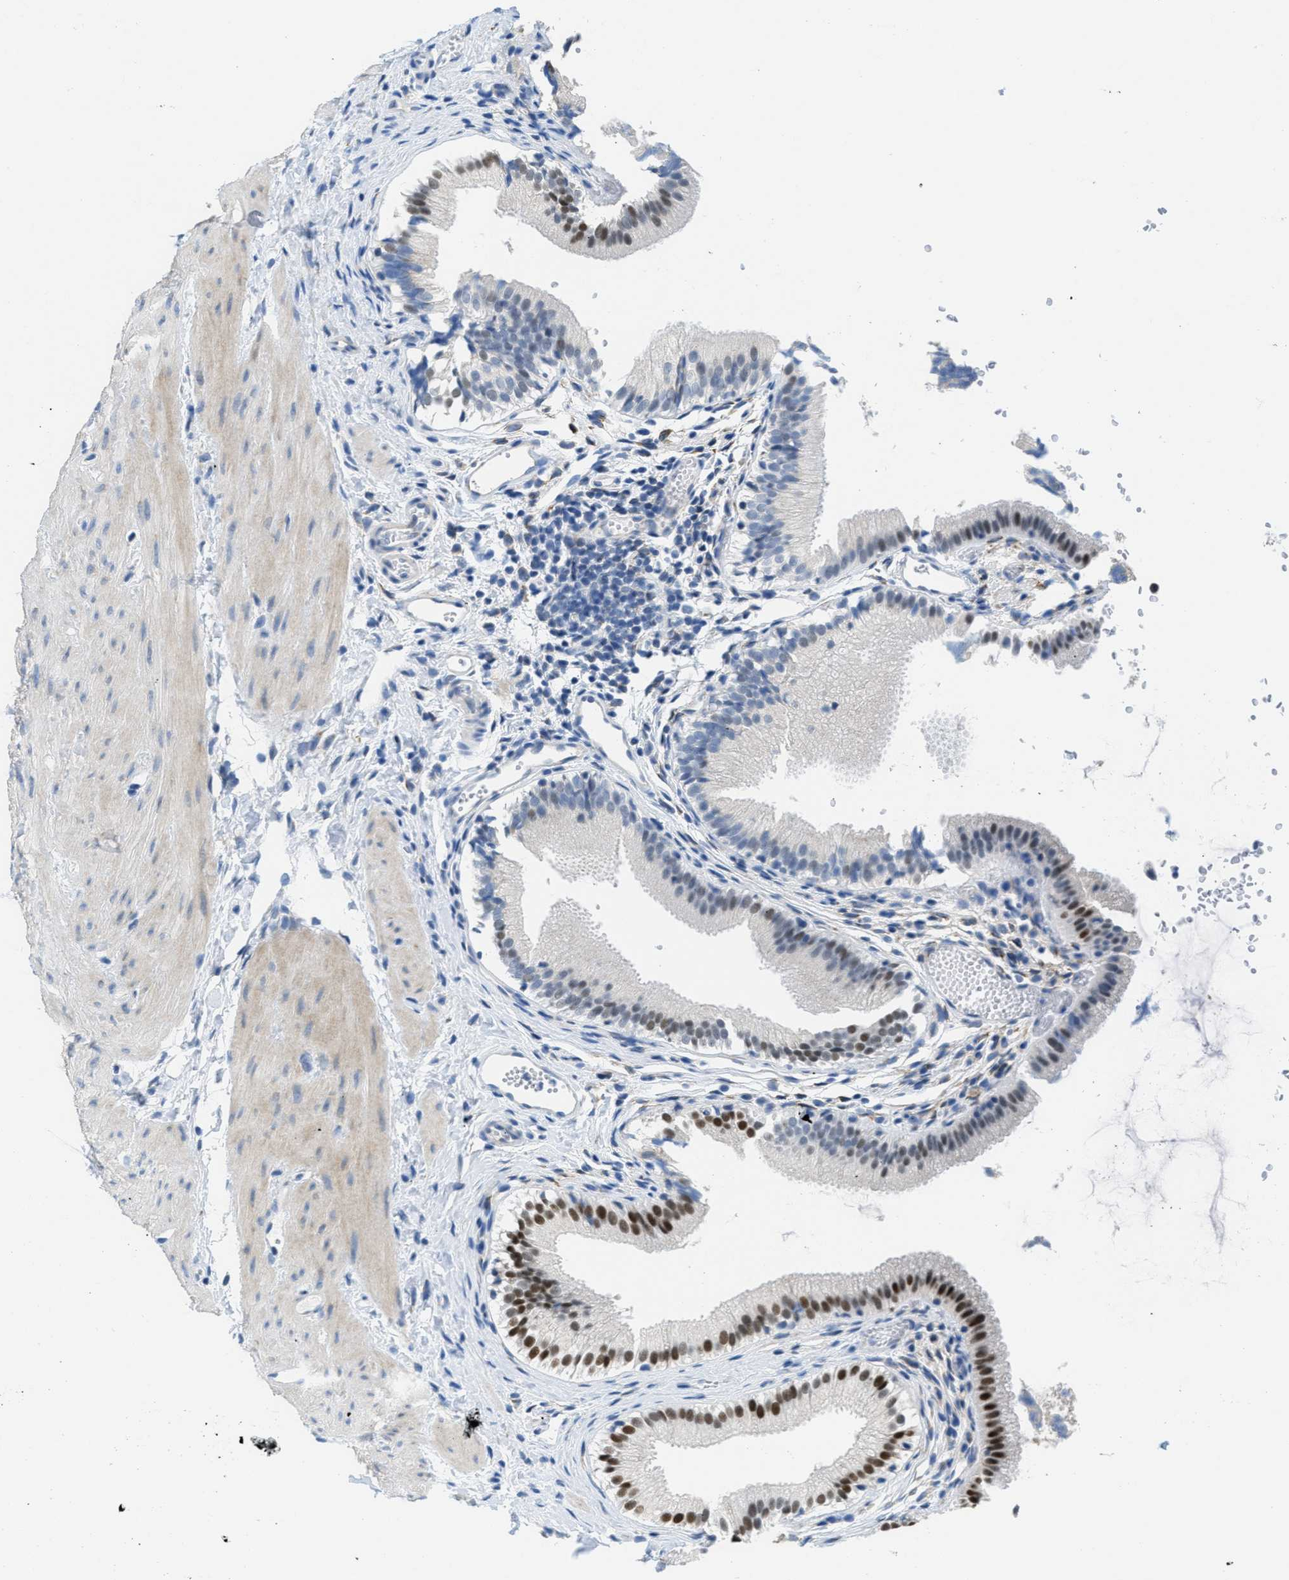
{"staining": {"intensity": "strong", "quantity": "25%-75%", "location": "nuclear"}, "tissue": "gallbladder", "cell_type": "Glandular cells", "image_type": "normal", "snomed": [{"axis": "morphology", "description": "Normal tissue, NOS"}, {"axis": "topography", "description": "Gallbladder"}], "caption": "The image reveals immunohistochemical staining of benign gallbladder. There is strong nuclear positivity is present in about 25%-75% of glandular cells.", "gene": "PTDSS1", "patient": {"sex": "female", "age": 26}}